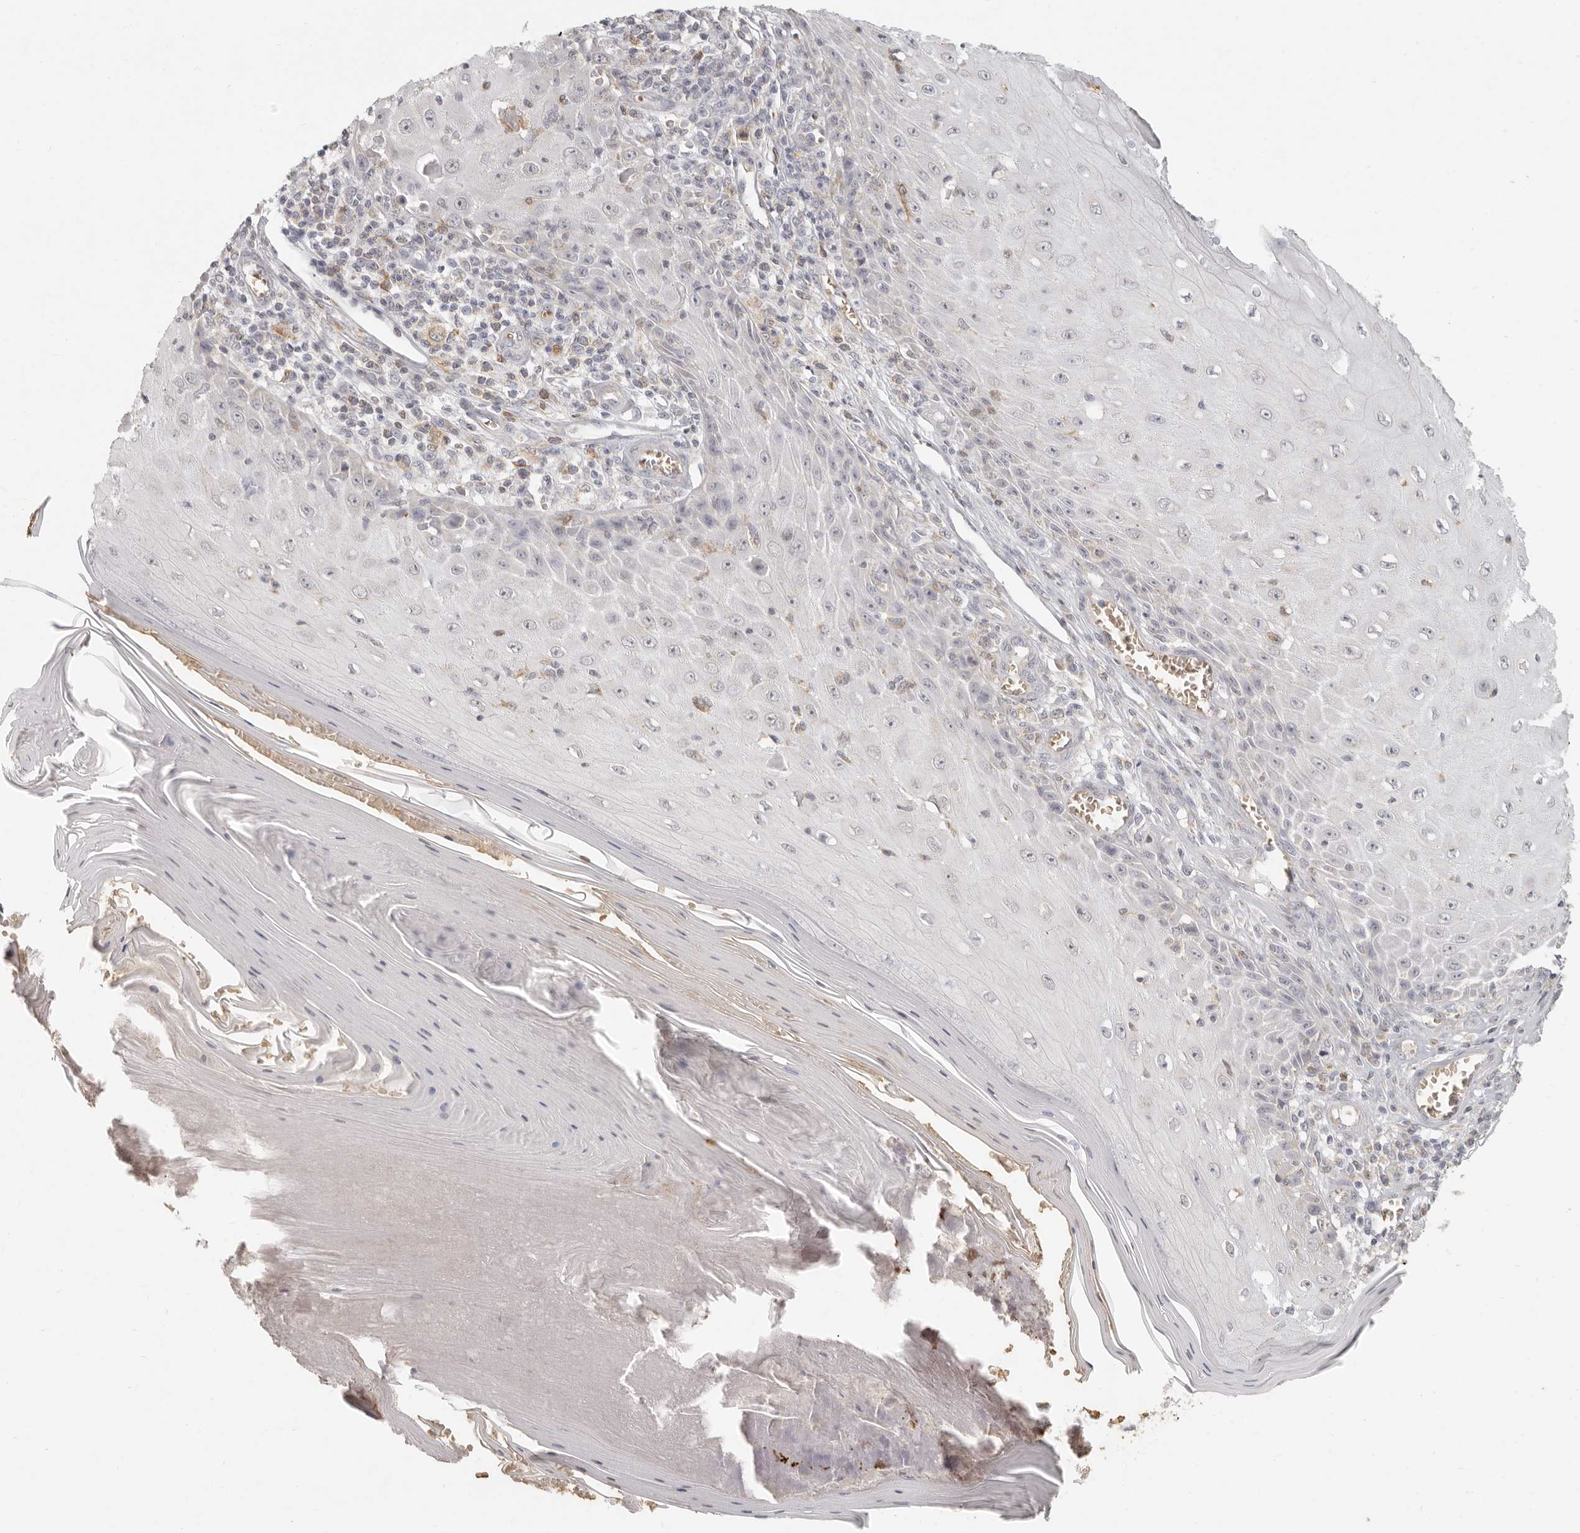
{"staining": {"intensity": "negative", "quantity": "none", "location": "none"}, "tissue": "skin cancer", "cell_type": "Tumor cells", "image_type": "cancer", "snomed": [{"axis": "morphology", "description": "Squamous cell carcinoma, NOS"}, {"axis": "topography", "description": "Skin"}], "caption": "DAB immunohistochemical staining of human skin squamous cell carcinoma reveals no significant staining in tumor cells.", "gene": "NIBAN1", "patient": {"sex": "female", "age": 73}}